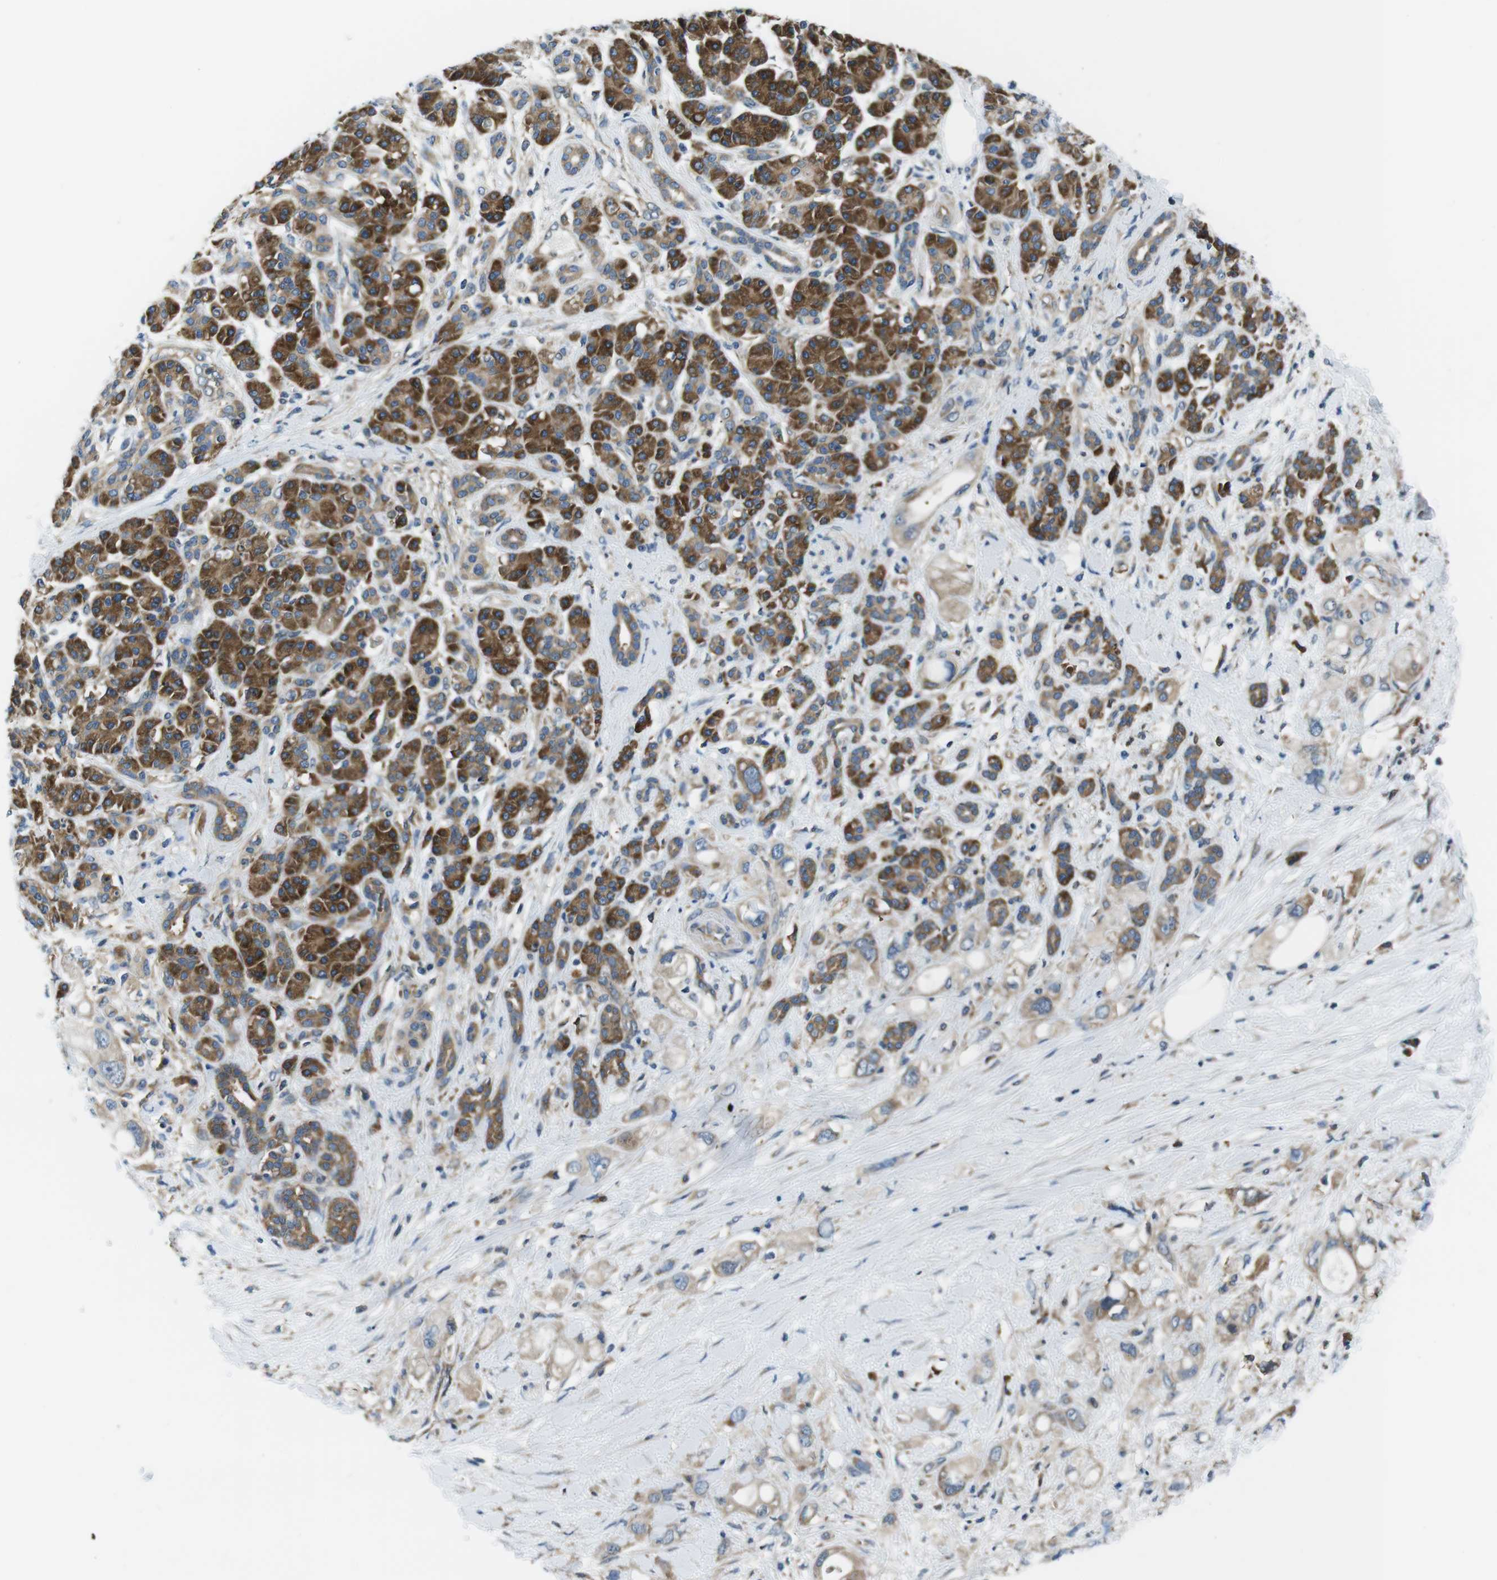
{"staining": {"intensity": "weak", "quantity": ">75%", "location": "cytoplasmic/membranous"}, "tissue": "pancreatic cancer", "cell_type": "Tumor cells", "image_type": "cancer", "snomed": [{"axis": "morphology", "description": "Adenocarcinoma, NOS"}, {"axis": "topography", "description": "Pancreas"}], "caption": "Immunohistochemical staining of pancreatic adenocarcinoma shows weak cytoplasmic/membranous protein staining in about >75% of tumor cells. (Brightfield microscopy of DAB IHC at high magnification).", "gene": "EIF2B5", "patient": {"sex": "female", "age": 56}}